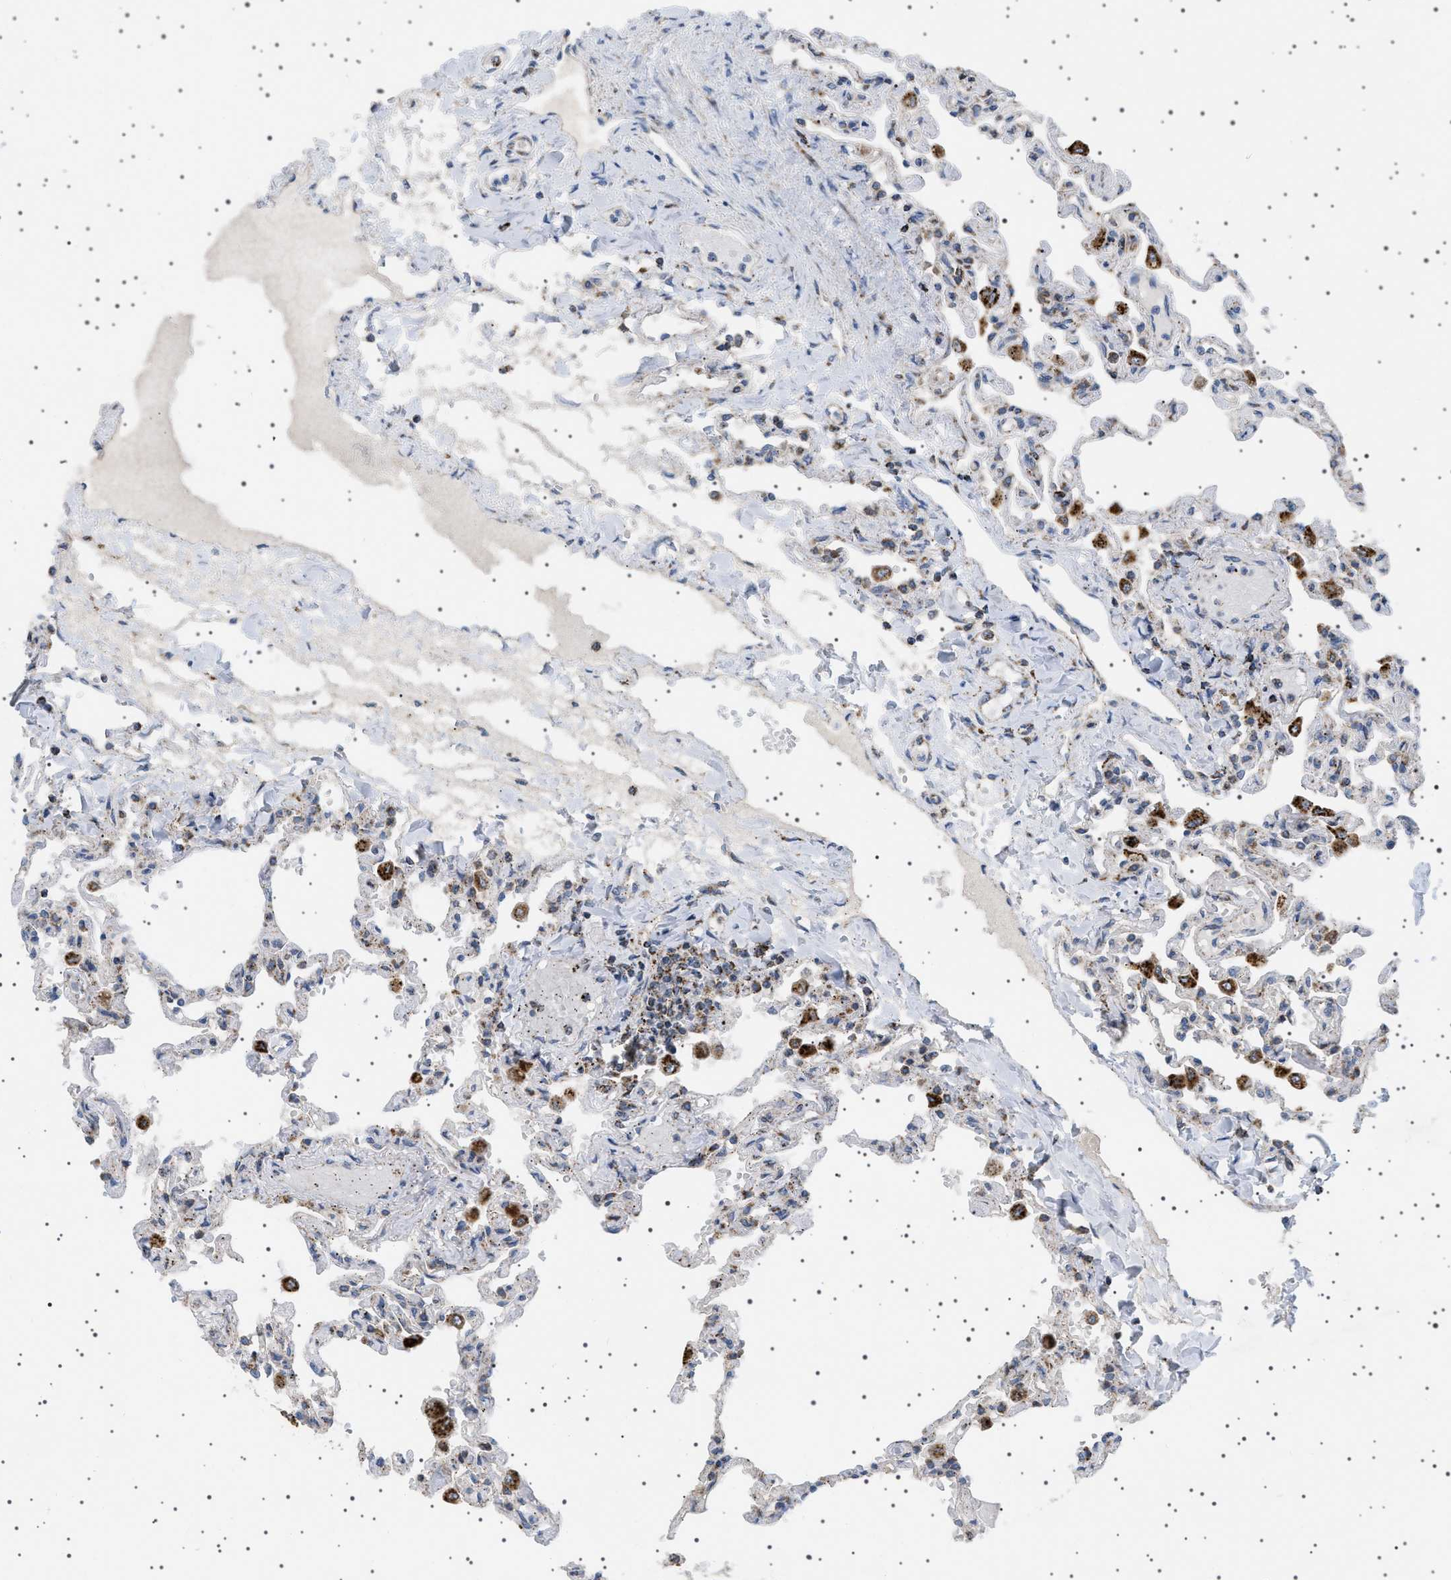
{"staining": {"intensity": "weak", "quantity": "<25%", "location": "cytoplasmic/membranous"}, "tissue": "lung", "cell_type": "Alveolar cells", "image_type": "normal", "snomed": [{"axis": "morphology", "description": "Normal tissue, NOS"}, {"axis": "topography", "description": "Lung"}], "caption": "The photomicrograph displays no significant positivity in alveolar cells of lung. (DAB immunohistochemistry (IHC) with hematoxylin counter stain).", "gene": "UBXN8", "patient": {"sex": "male", "age": 21}}